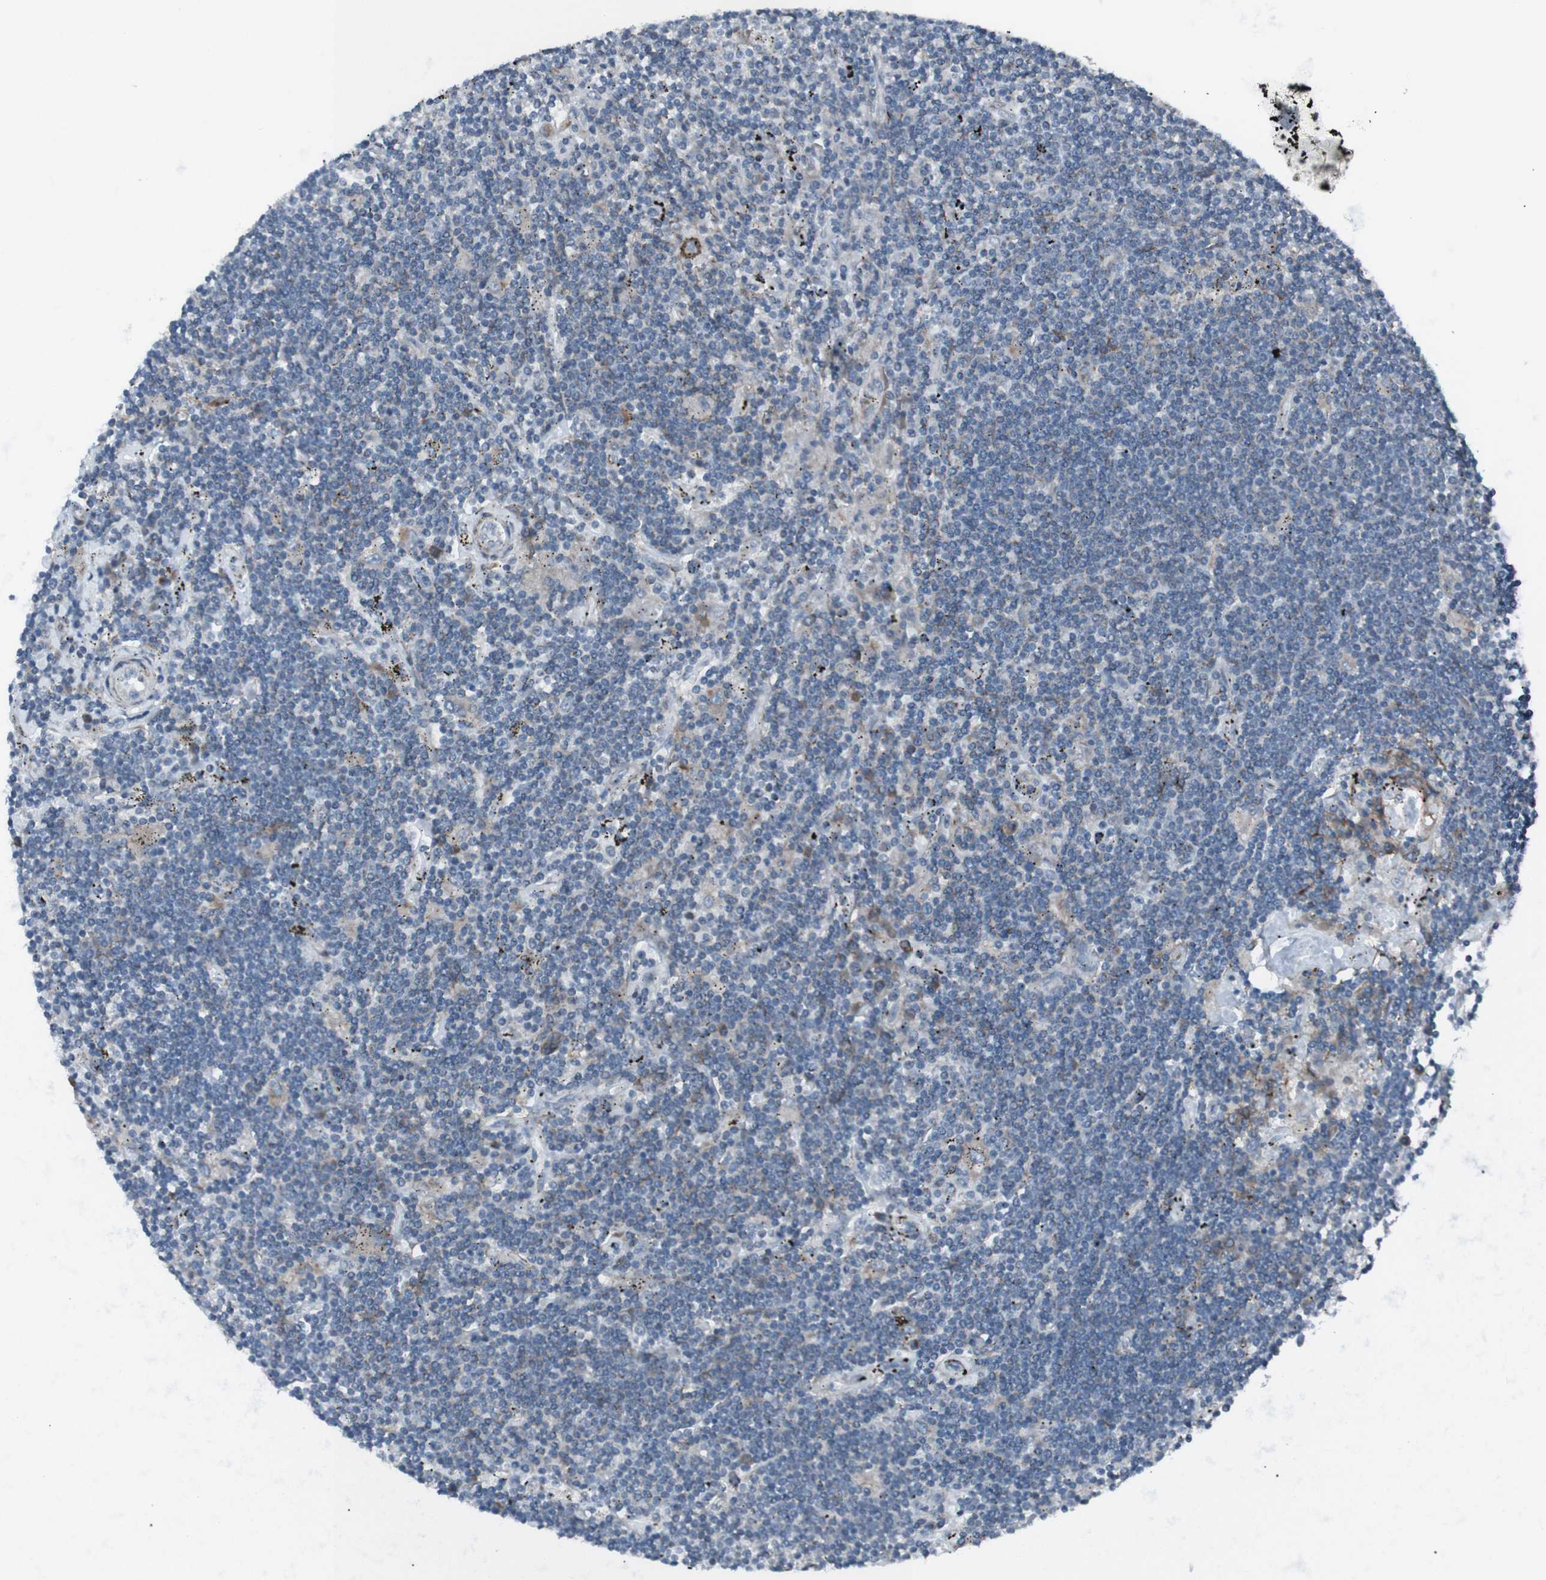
{"staining": {"intensity": "negative", "quantity": "none", "location": "none"}, "tissue": "lymphoma", "cell_type": "Tumor cells", "image_type": "cancer", "snomed": [{"axis": "morphology", "description": "Malignant lymphoma, non-Hodgkin's type, Low grade"}, {"axis": "topography", "description": "Spleen"}], "caption": "Immunohistochemistry image of neoplastic tissue: lymphoma stained with DAB displays no significant protein staining in tumor cells.", "gene": "LNPK", "patient": {"sex": "male", "age": 76}}